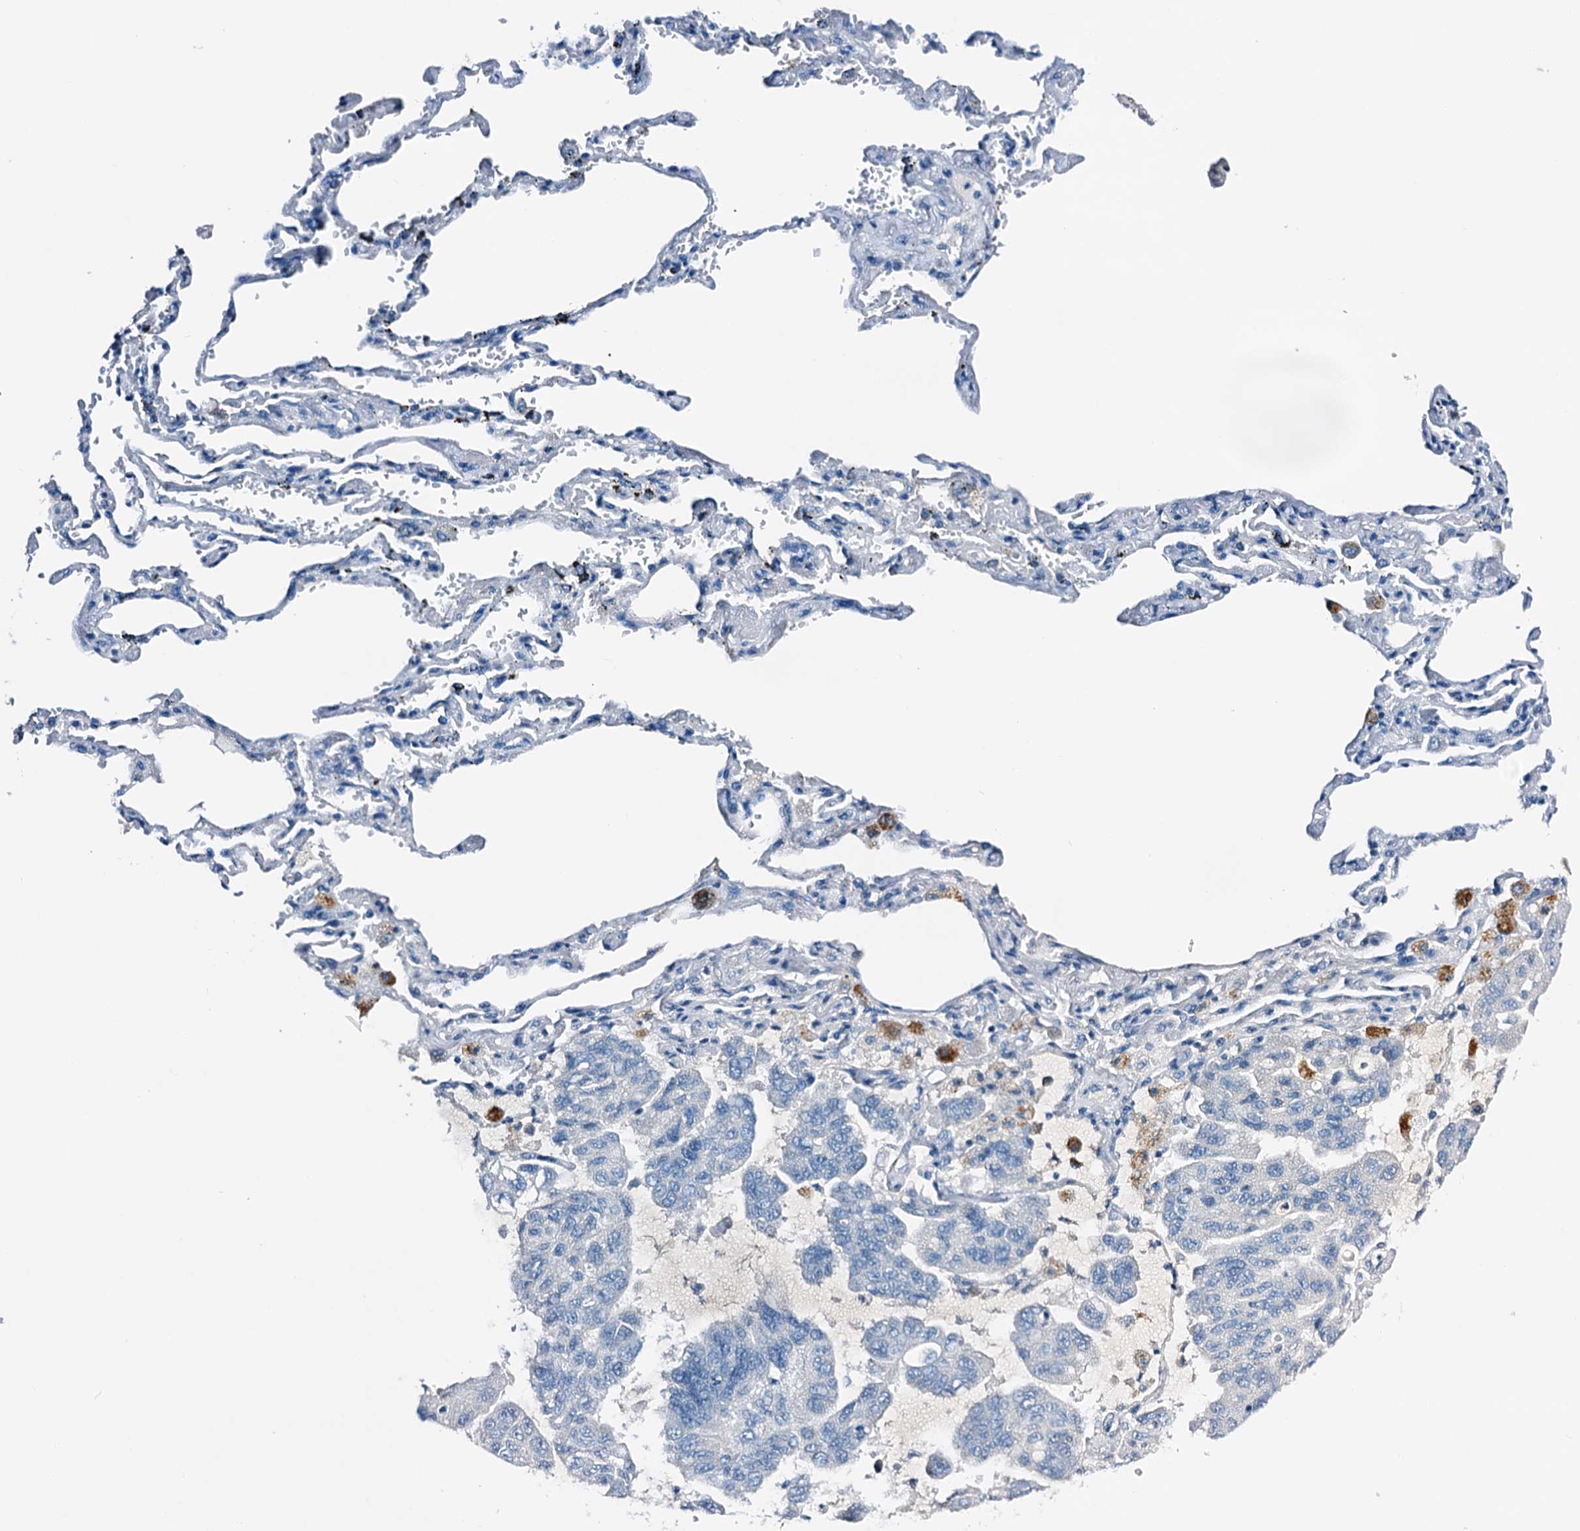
{"staining": {"intensity": "negative", "quantity": "none", "location": "none"}, "tissue": "lung cancer", "cell_type": "Tumor cells", "image_type": "cancer", "snomed": [{"axis": "morphology", "description": "Adenocarcinoma, NOS"}, {"axis": "topography", "description": "Lung"}], "caption": "A micrograph of human adenocarcinoma (lung) is negative for staining in tumor cells. The staining was performed using DAB (3,3'-diaminobenzidine) to visualize the protein expression in brown, while the nuclei were stained in blue with hematoxylin (Magnification: 20x).", "gene": "C1QTNF4", "patient": {"sex": "male", "age": 64}}